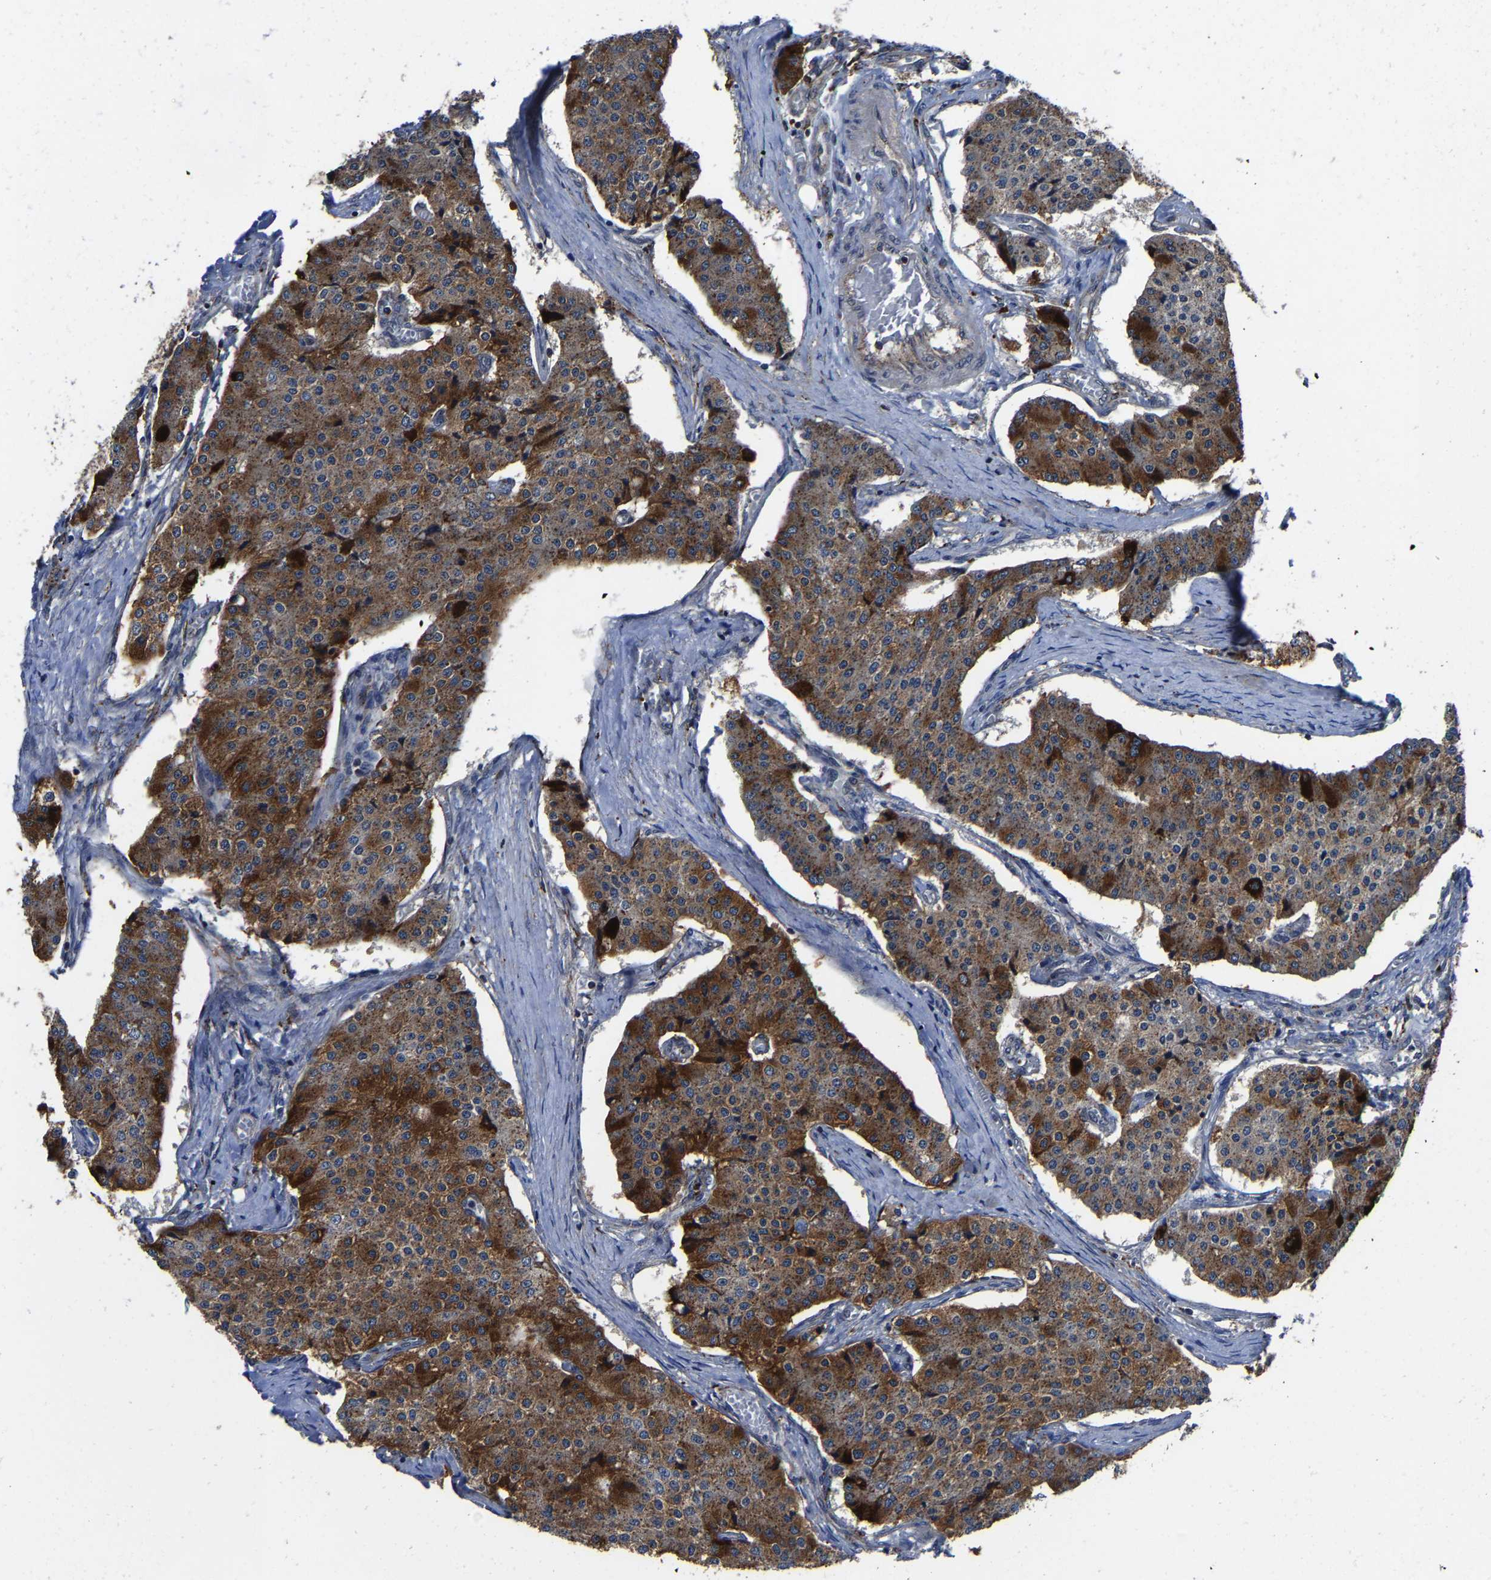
{"staining": {"intensity": "strong", "quantity": ">75%", "location": "cytoplasmic/membranous"}, "tissue": "carcinoid", "cell_type": "Tumor cells", "image_type": "cancer", "snomed": [{"axis": "morphology", "description": "Carcinoid, malignant, NOS"}, {"axis": "topography", "description": "Colon"}], "caption": "Immunohistochemical staining of human carcinoid reveals high levels of strong cytoplasmic/membranous positivity in about >75% of tumor cells.", "gene": "ZCCHC7", "patient": {"sex": "female", "age": 52}}